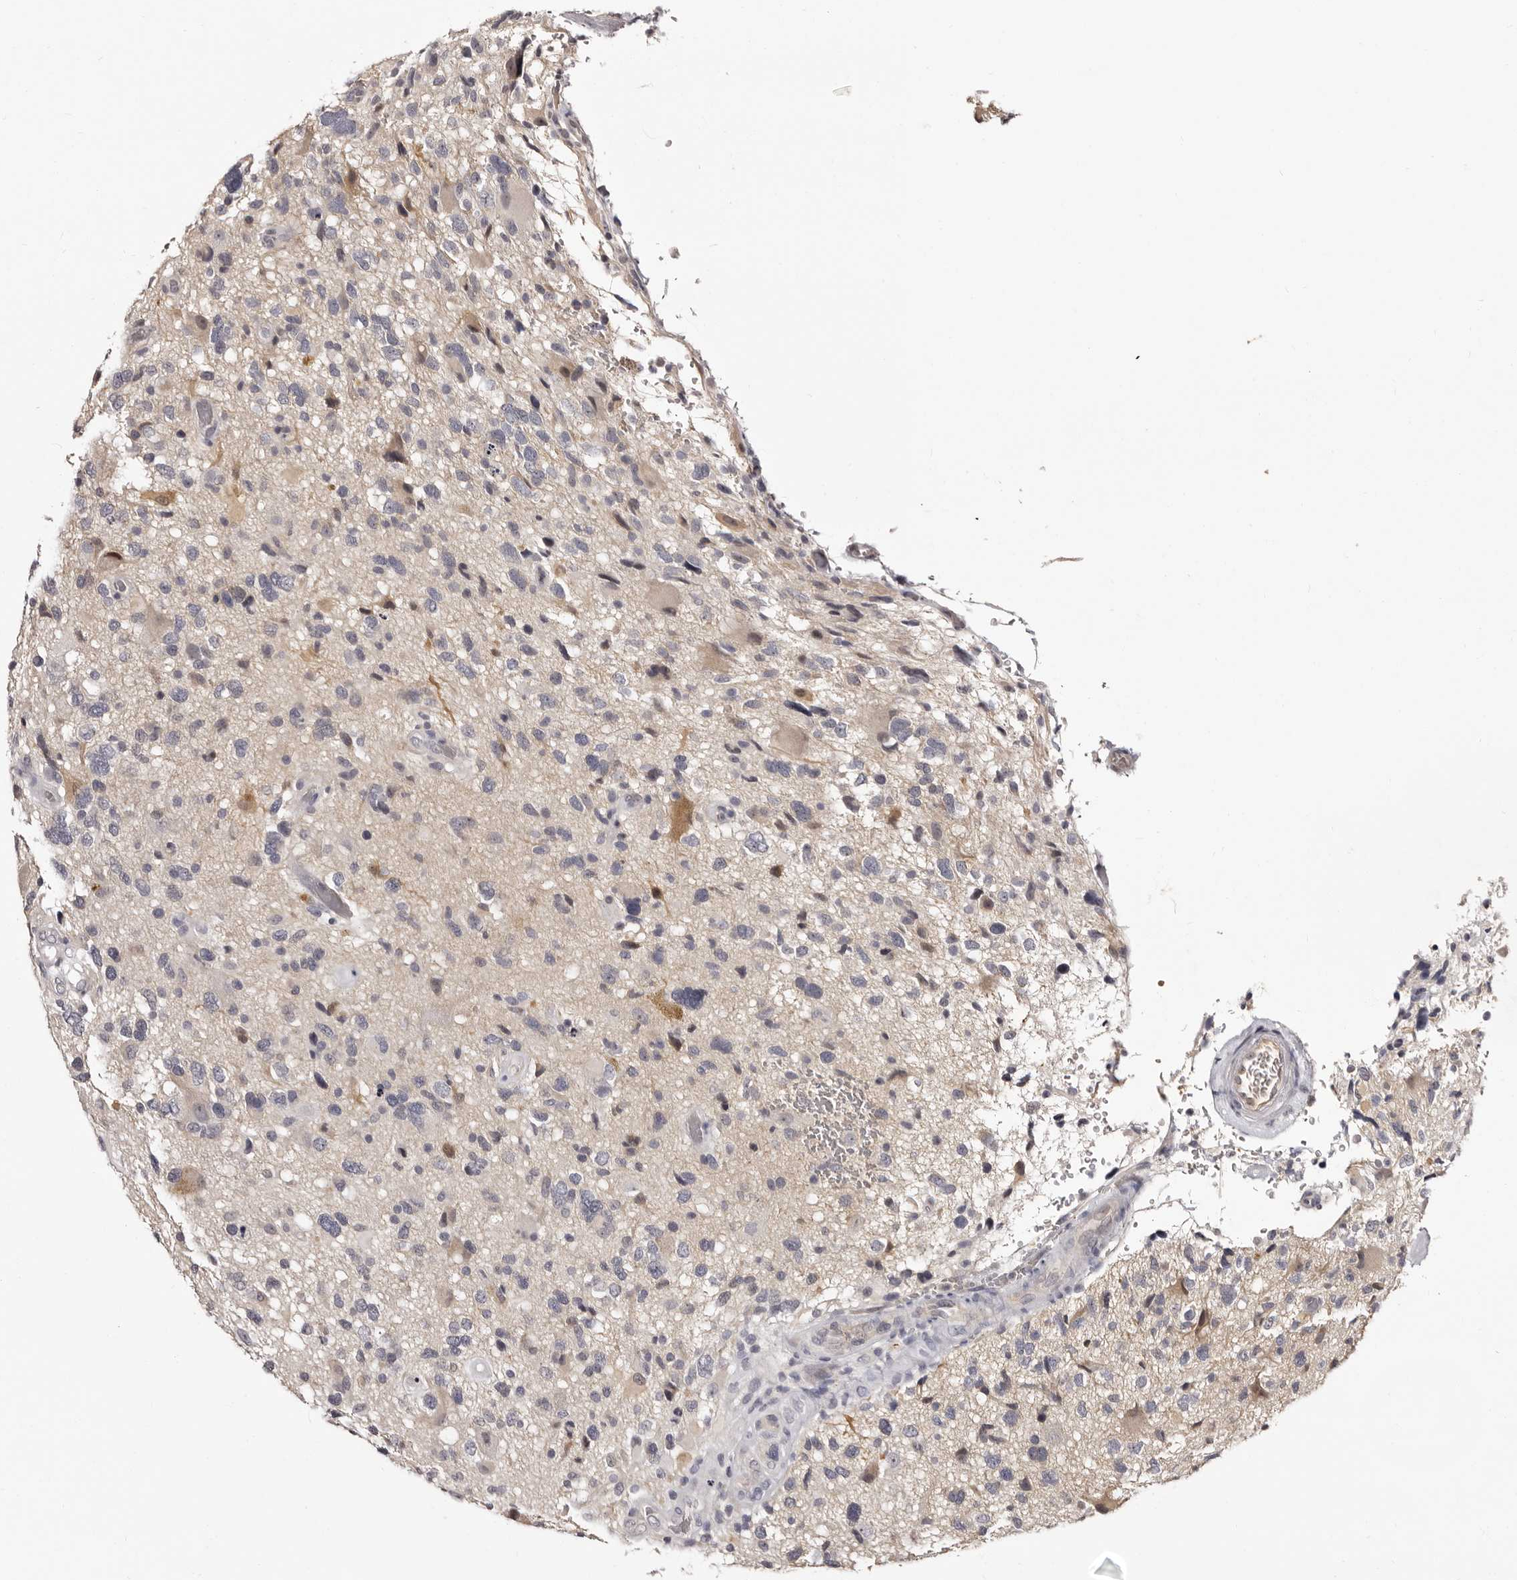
{"staining": {"intensity": "negative", "quantity": "none", "location": "none"}, "tissue": "glioma", "cell_type": "Tumor cells", "image_type": "cancer", "snomed": [{"axis": "morphology", "description": "Glioma, malignant, High grade"}, {"axis": "topography", "description": "Brain"}], "caption": "Tumor cells show no significant positivity in glioma. (Stains: DAB (3,3'-diaminobenzidine) IHC with hematoxylin counter stain, Microscopy: brightfield microscopy at high magnification).", "gene": "BPGM", "patient": {"sex": "male", "age": 33}}